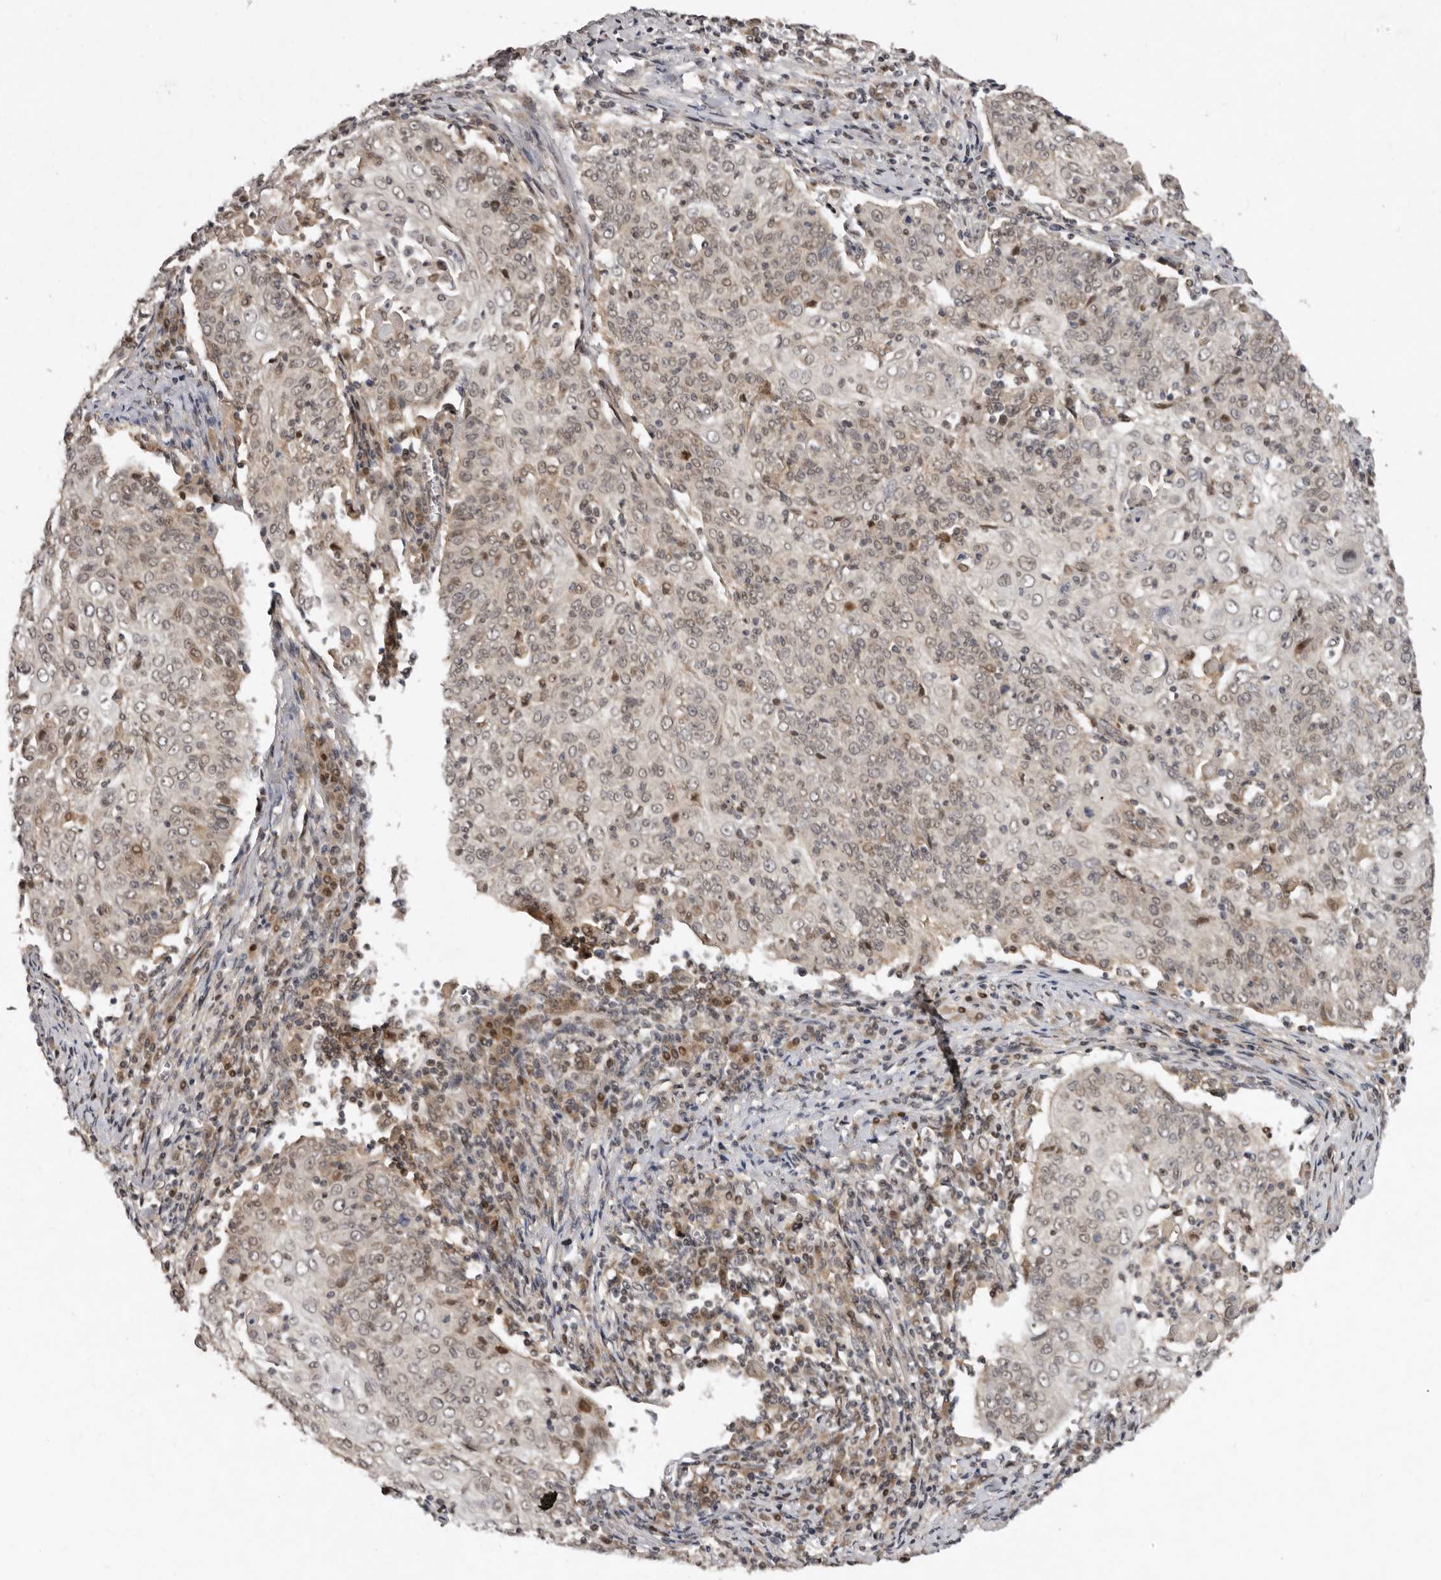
{"staining": {"intensity": "weak", "quantity": ">75%", "location": "cytoplasmic/membranous"}, "tissue": "cervical cancer", "cell_type": "Tumor cells", "image_type": "cancer", "snomed": [{"axis": "morphology", "description": "Squamous cell carcinoma, NOS"}, {"axis": "topography", "description": "Cervix"}], "caption": "Immunohistochemistry (DAB) staining of cervical squamous cell carcinoma displays weak cytoplasmic/membranous protein expression in about >75% of tumor cells. (DAB (3,3'-diaminobenzidine) = brown stain, brightfield microscopy at high magnification).", "gene": "ABL1", "patient": {"sex": "female", "age": 48}}